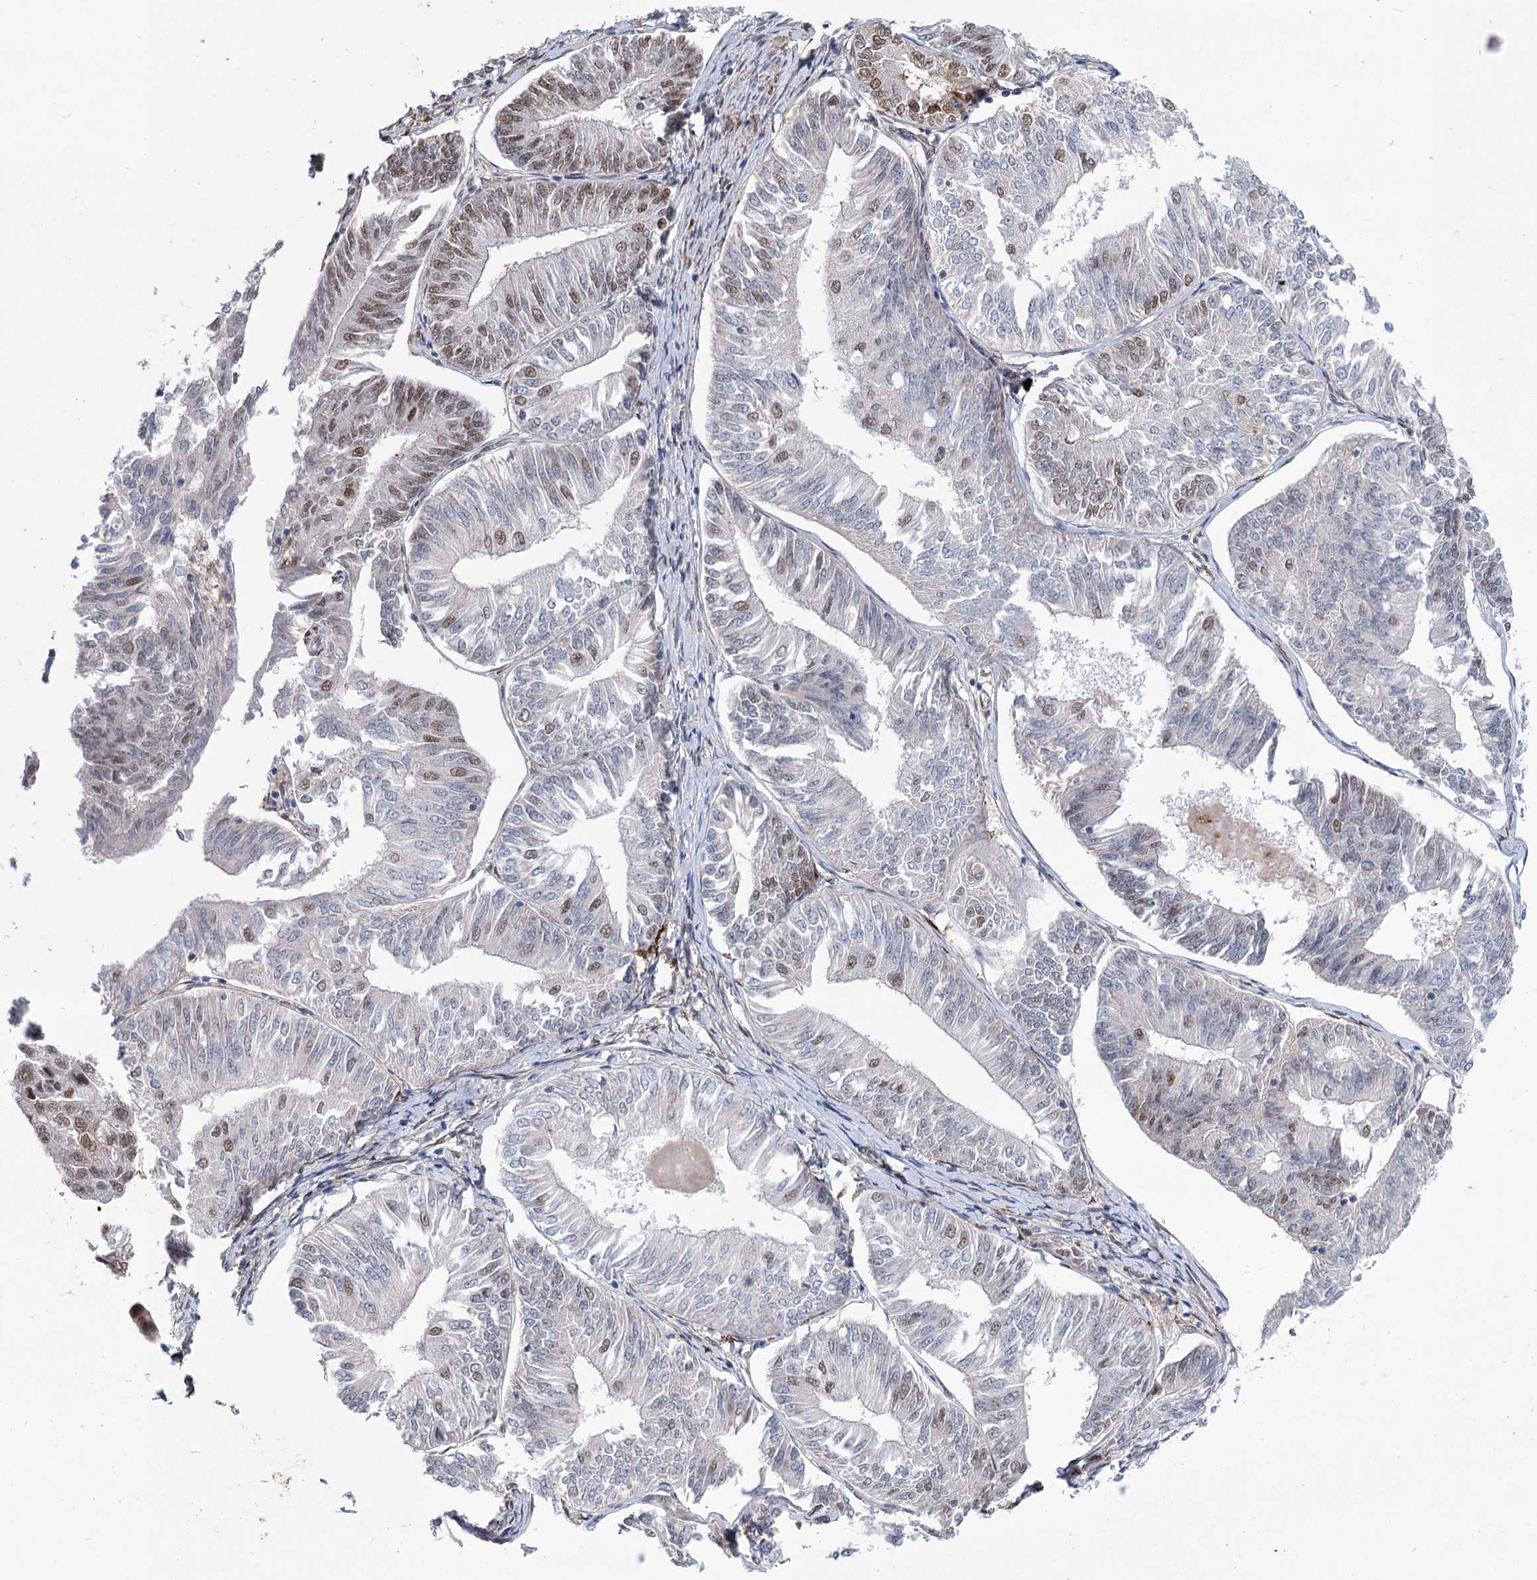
{"staining": {"intensity": "moderate", "quantity": "<25%", "location": "nuclear"}, "tissue": "endometrial cancer", "cell_type": "Tumor cells", "image_type": "cancer", "snomed": [{"axis": "morphology", "description": "Adenocarcinoma, NOS"}, {"axis": "topography", "description": "Endometrium"}], "caption": "The histopathology image displays staining of endometrial cancer, revealing moderate nuclear protein staining (brown color) within tumor cells. The protein is stained brown, and the nuclei are stained in blue (DAB (3,3'-diaminobenzidine) IHC with brightfield microscopy, high magnification).", "gene": "FAM53A", "patient": {"sex": "female", "age": 58}}